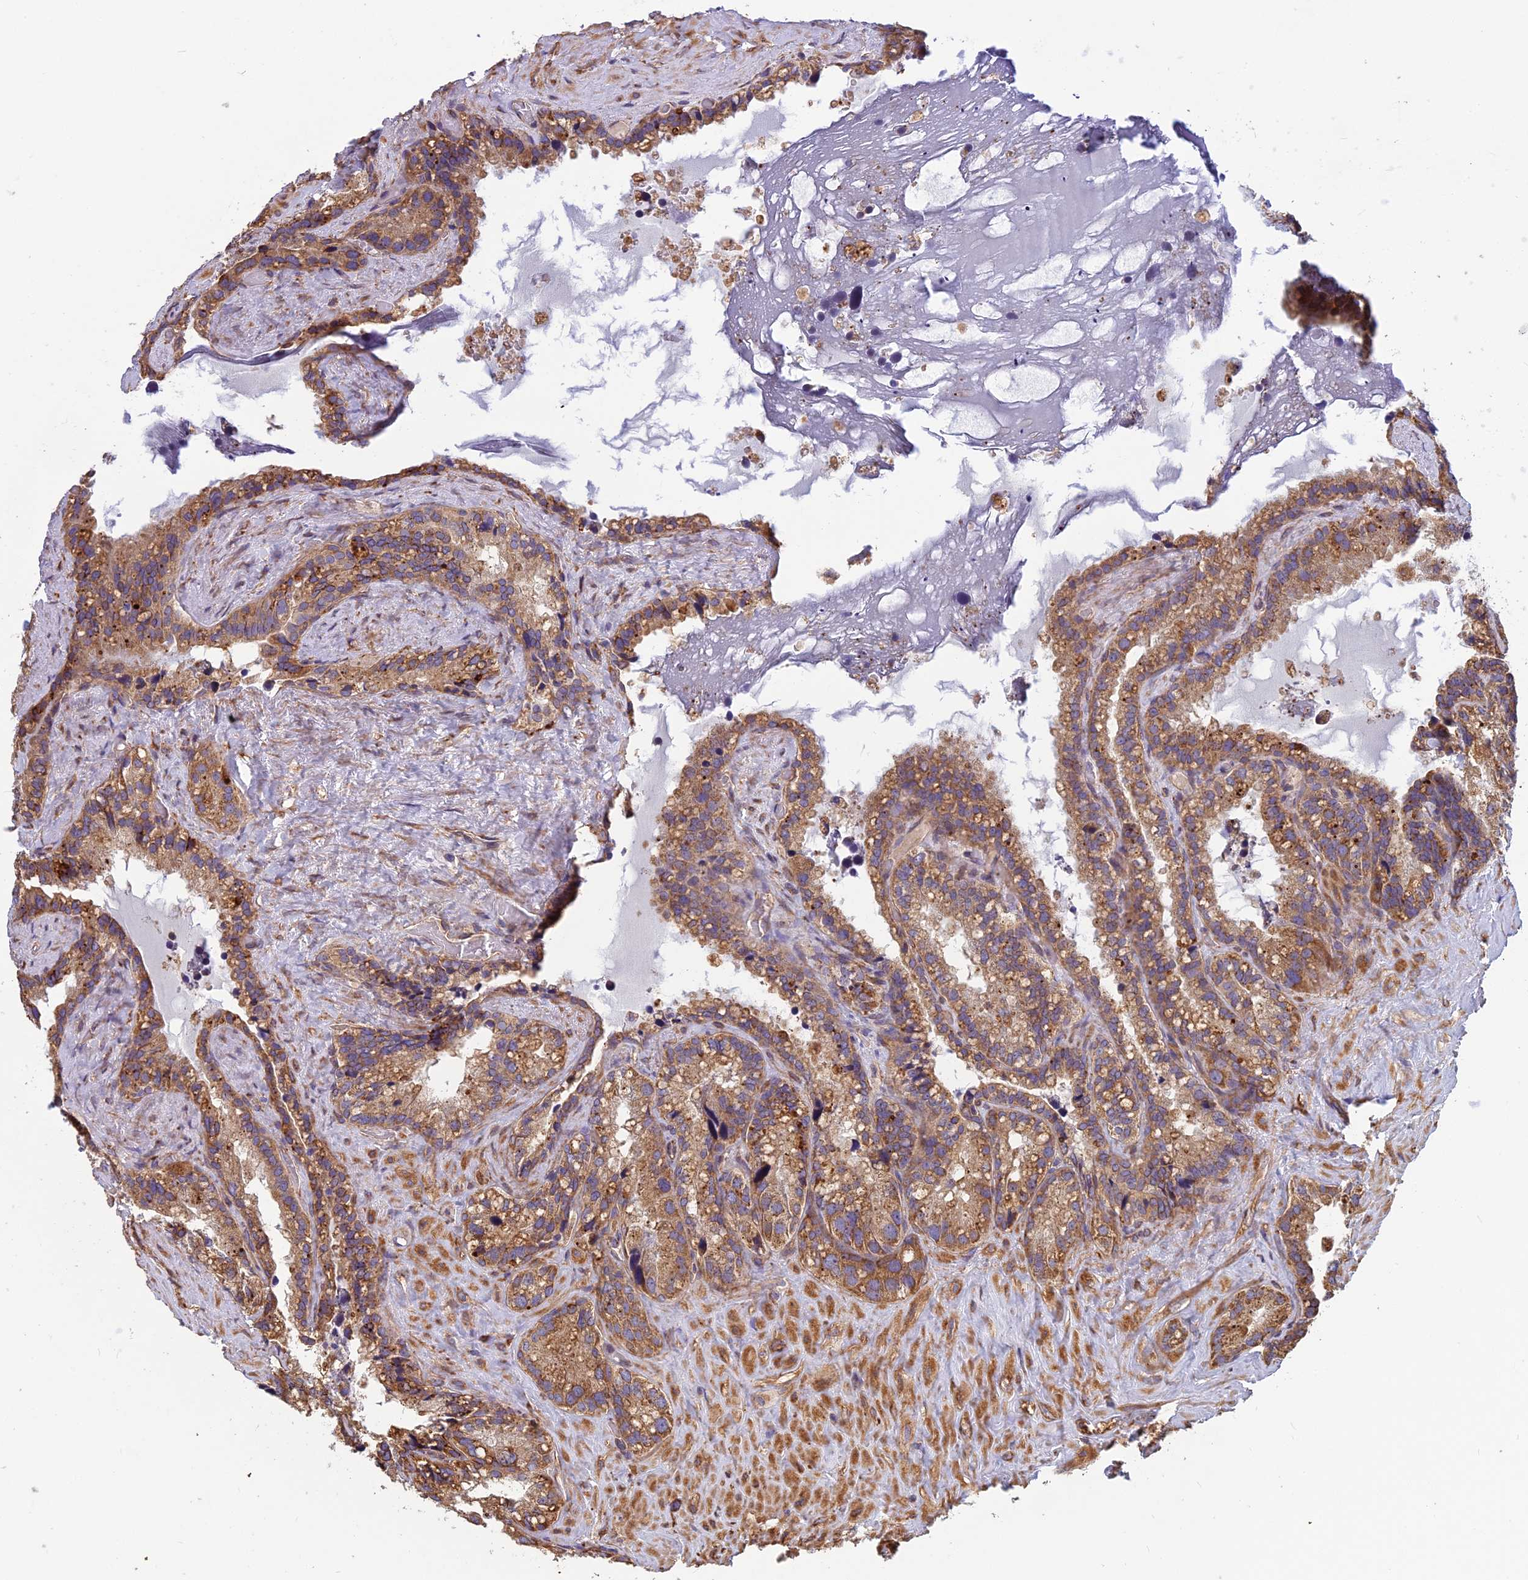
{"staining": {"intensity": "moderate", "quantity": ">75%", "location": "cytoplasmic/membranous"}, "tissue": "seminal vesicle", "cell_type": "Glandular cells", "image_type": "normal", "snomed": [{"axis": "morphology", "description": "Normal tissue, NOS"}, {"axis": "topography", "description": "Prostate"}, {"axis": "topography", "description": "Seminal veicle"}], "caption": "Seminal vesicle stained with DAB (3,3'-diaminobenzidine) immunohistochemistry (IHC) shows medium levels of moderate cytoplasmic/membranous expression in about >75% of glandular cells.", "gene": "SPDL1", "patient": {"sex": "male", "age": 68}}